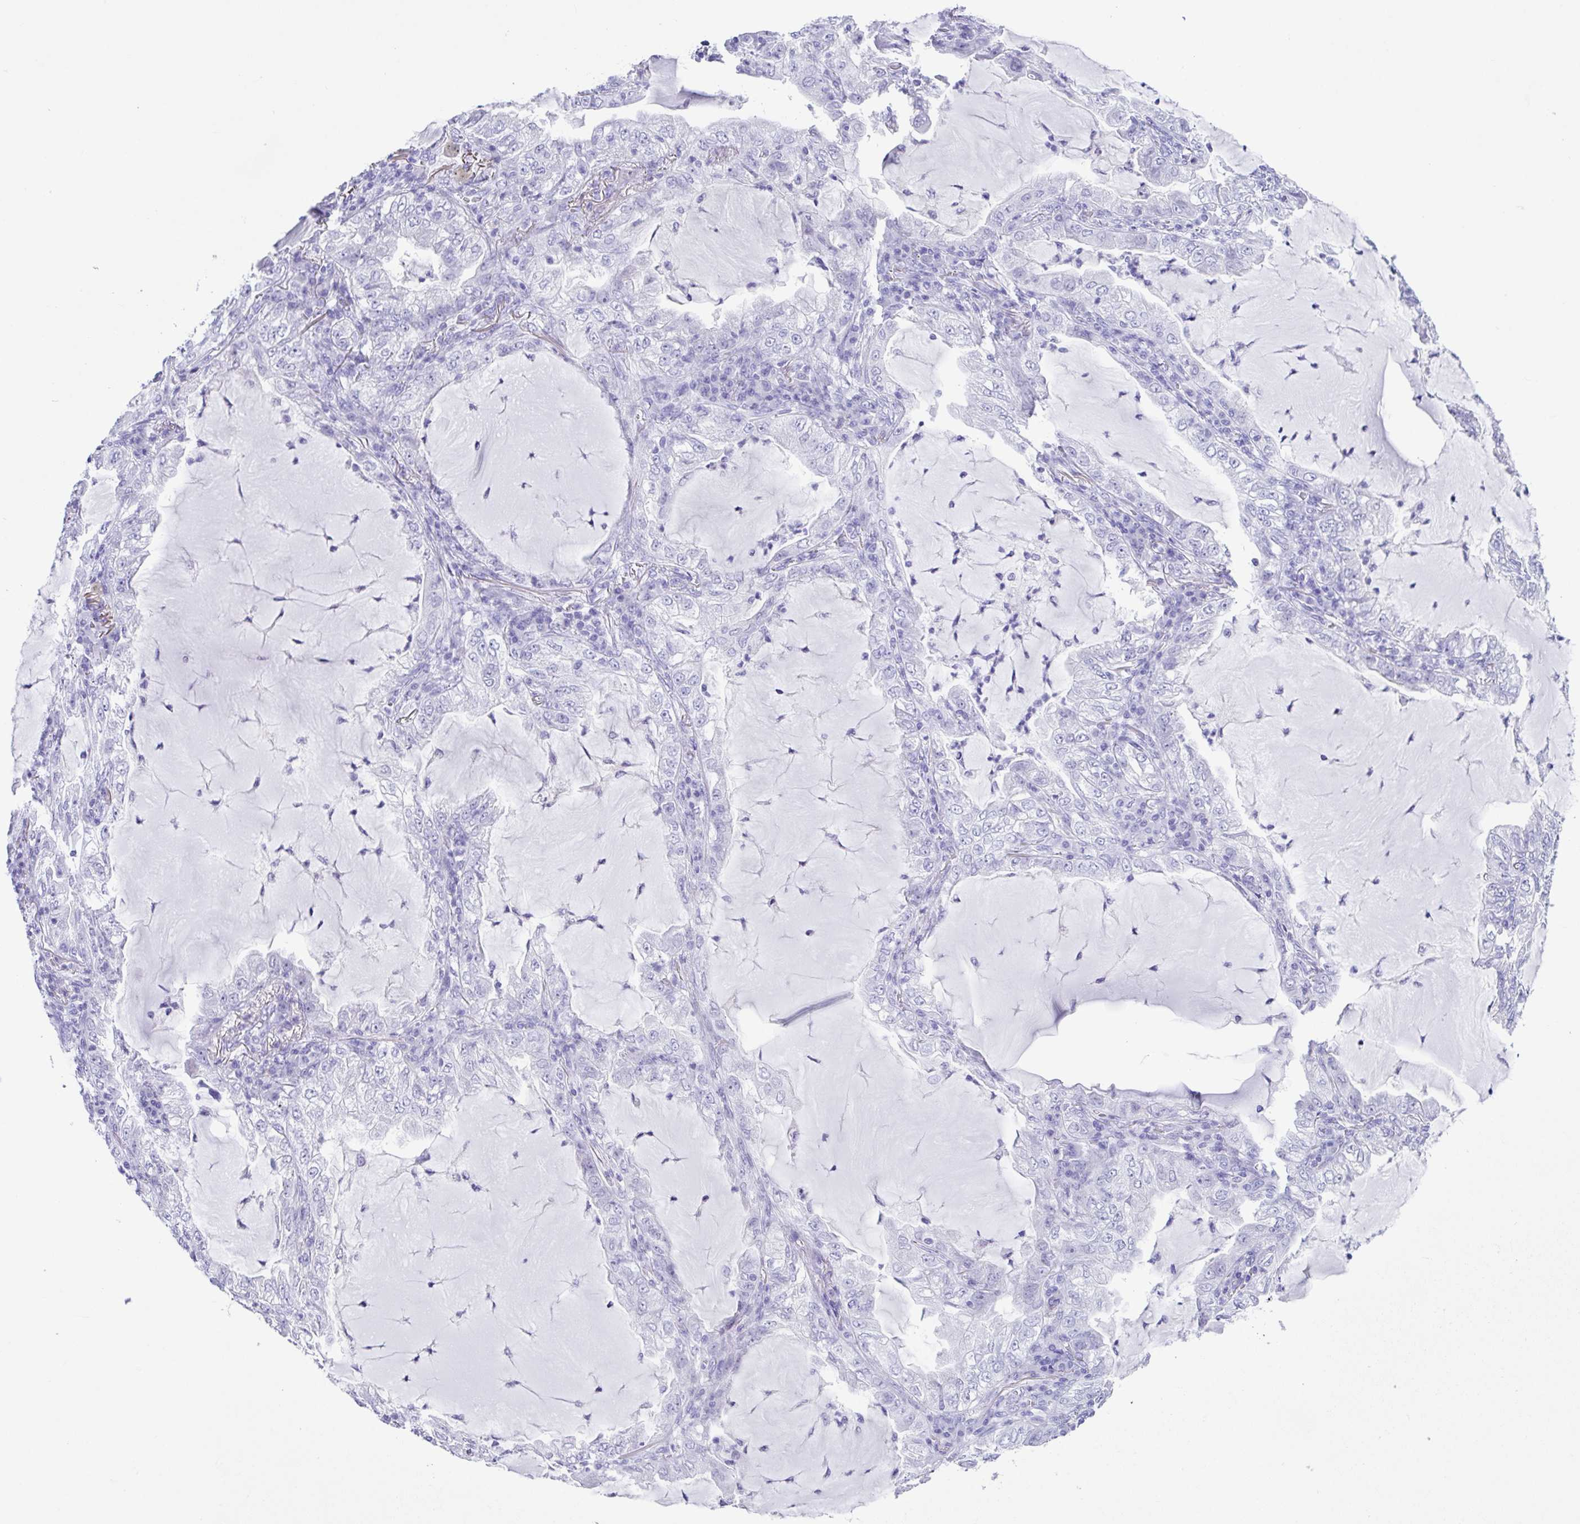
{"staining": {"intensity": "negative", "quantity": "none", "location": "none"}, "tissue": "lung cancer", "cell_type": "Tumor cells", "image_type": "cancer", "snomed": [{"axis": "morphology", "description": "Adenocarcinoma, NOS"}, {"axis": "topography", "description": "Lung"}], "caption": "Immunohistochemistry (IHC) of lung cancer (adenocarcinoma) shows no positivity in tumor cells.", "gene": "LGALS4", "patient": {"sex": "female", "age": 73}}